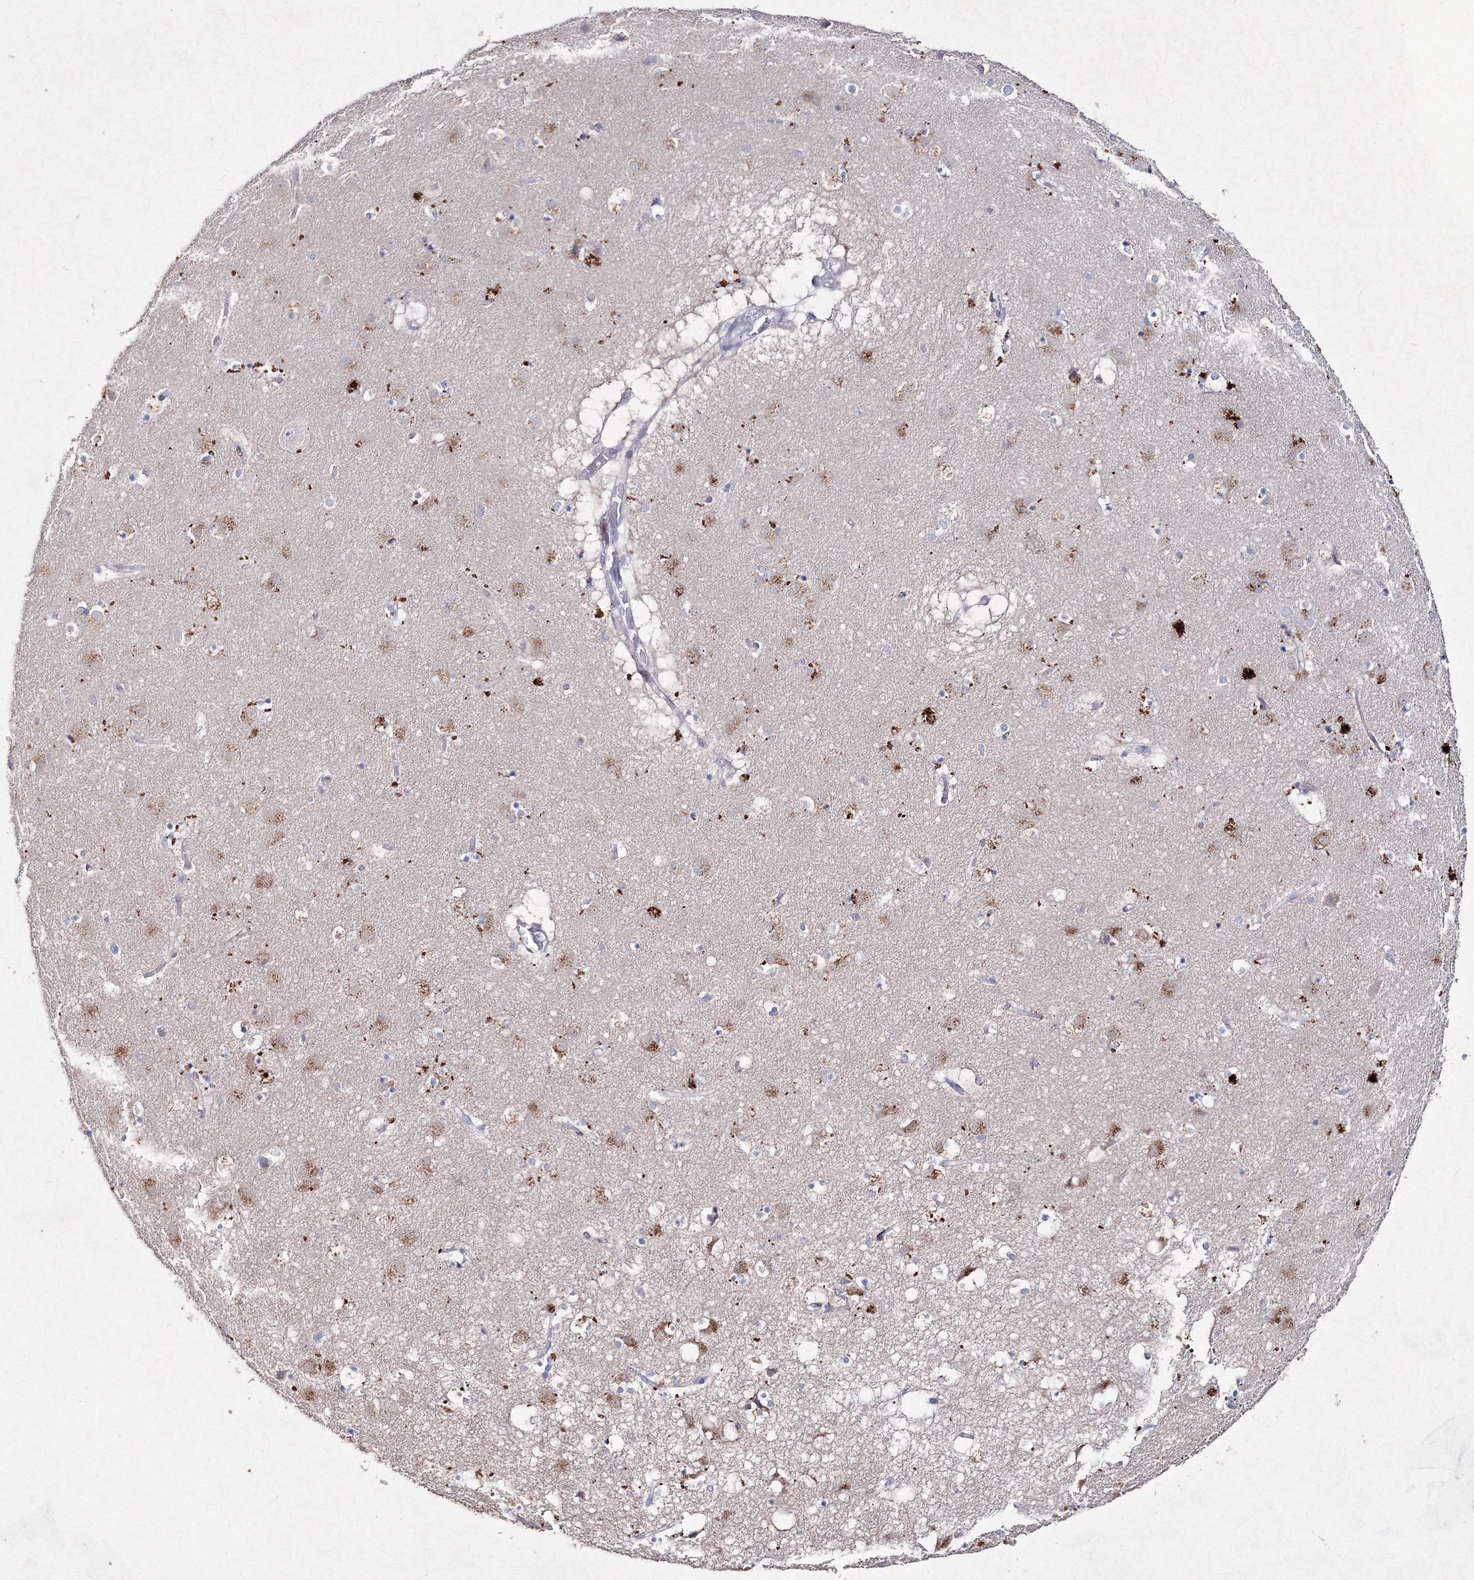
{"staining": {"intensity": "negative", "quantity": "none", "location": "none"}, "tissue": "caudate", "cell_type": "Glial cells", "image_type": "normal", "snomed": [{"axis": "morphology", "description": "Normal tissue, NOS"}, {"axis": "topography", "description": "Lateral ventricle wall"}], "caption": "Immunohistochemical staining of benign human caudate demonstrates no significant expression in glial cells. Brightfield microscopy of IHC stained with DAB (3,3'-diaminobenzidine) (brown) and hematoxylin (blue), captured at high magnification.", "gene": "SMIM29", "patient": {"sex": "male", "age": 70}}